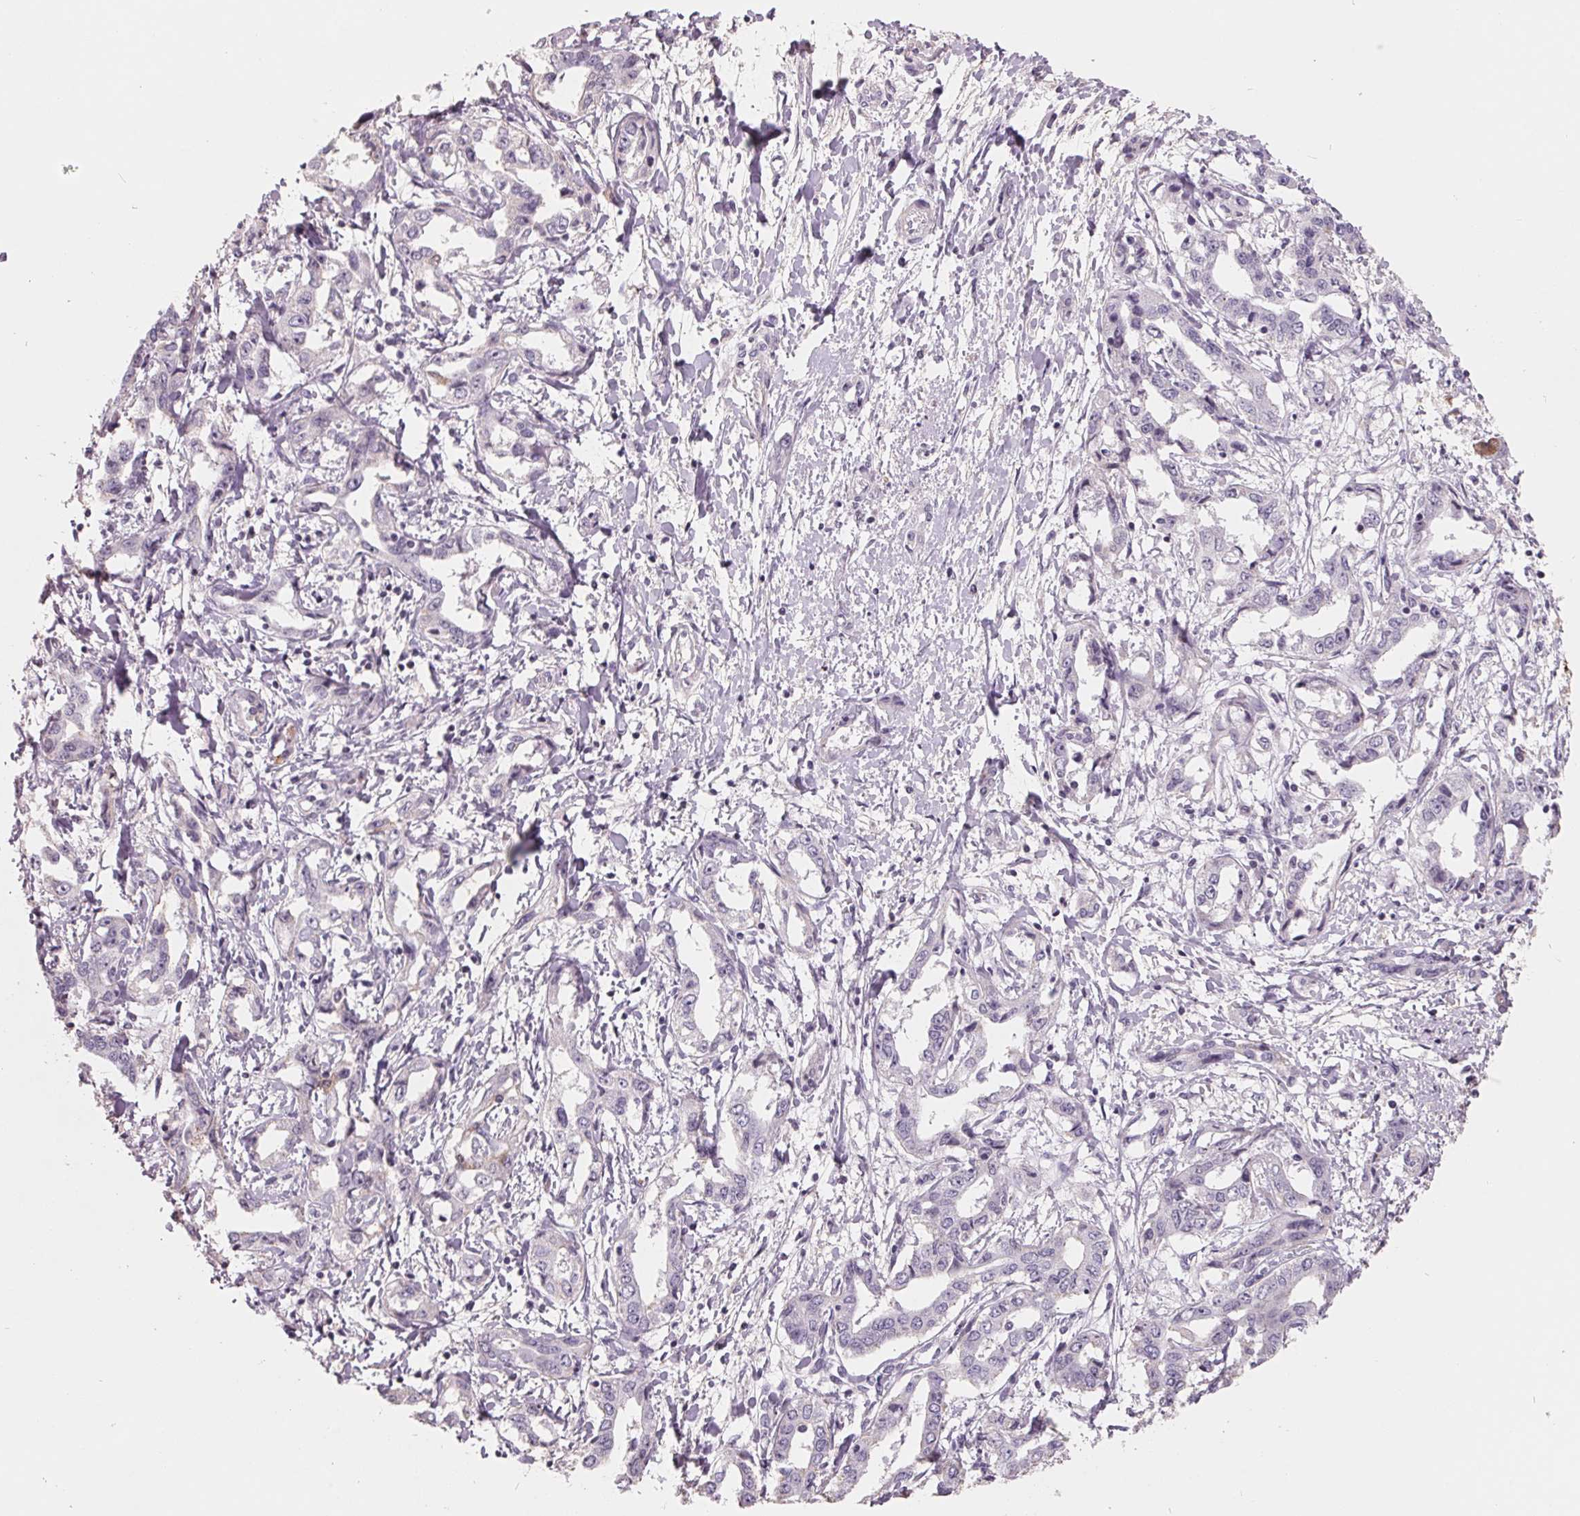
{"staining": {"intensity": "negative", "quantity": "none", "location": "none"}, "tissue": "liver cancer", "cell_type": "Tumor cells", "image_type": "cancer", "snomed": [{"axis": "morphology", "description": "Cholangiocarcinoma"}, {"axis": "topography", "description": "Liver"}], "caption": "High power microscopy photomicrograph of an immunohistochemistry (IHC) histopathology image of cholangiocarcinoma (liver), revealing no significant staining in tumor cells.", "gene": "FTCD", "patient": {"sex": "male", "age": 59}}